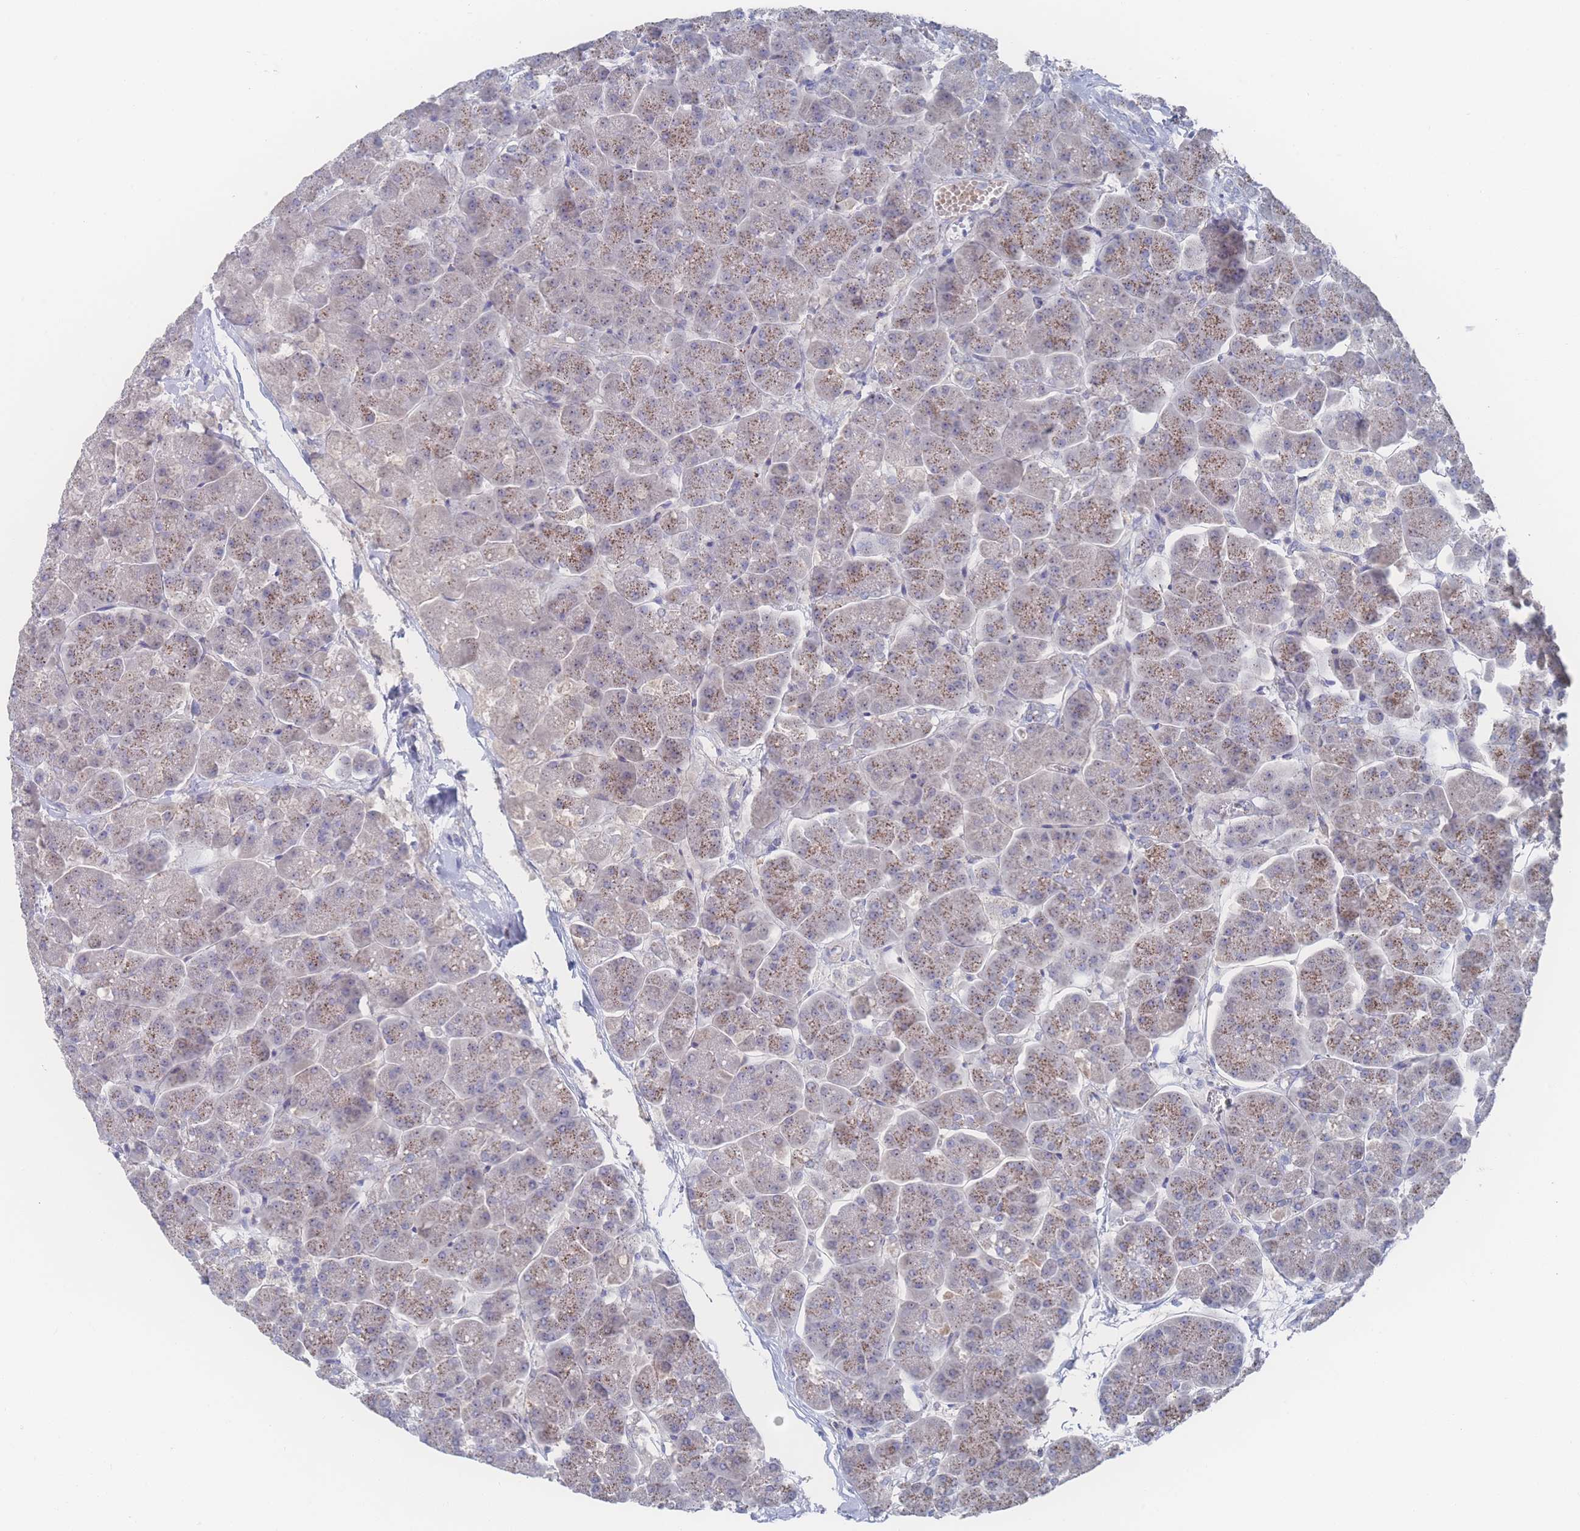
{"staining": {"intensity": "moderate", "quantity": "25%-75%", "location": "cytoplasmic/membranous"}, "tissue": "pancreas", "cell_type": "Exocrine glandular cells", "image_type": "normal", "snomed": [{"axis": "morphology", "description": "Normal tissue, NOS"}, {"axis": "topography", "description": "Pancreas"}, {"axis": "topography", "description": "Peripheral nerve tissue"}], "caption": "Immunohistochemical staining of benign pancreas reveals moderate cytoplasmic/membranous protein expression in about 25%-75% of exocrine glandular cells.", "gene": "PEX14", "patient": {"sex": "male", "age": 54}}